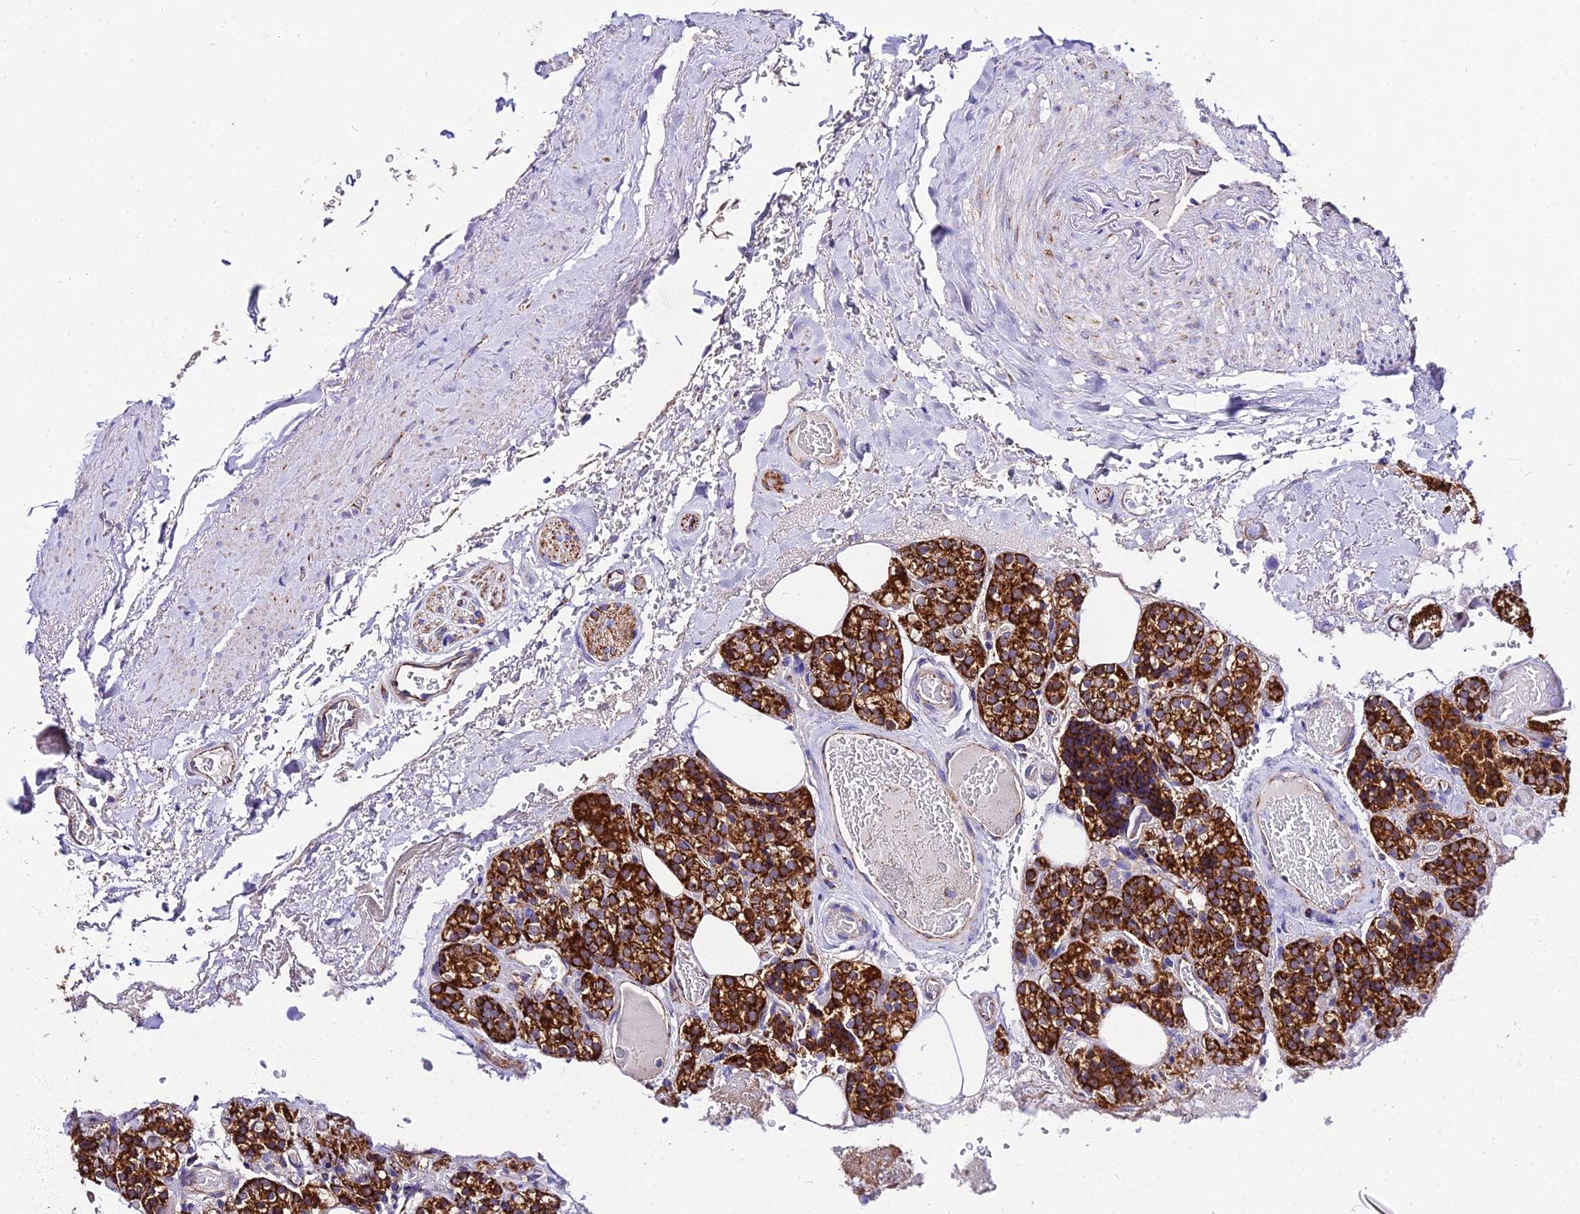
{"staining": {"intensity": "strong", "quantity": ">75%", "location": "cytoplasmic/membranous"}, "tissue": "parathyroid gland", "cell_type": "Glandular cells", "image_type": "normal", "snomed": [{"axis": "morphology", "description": "Normal tissue, NOS"}, {"axis": "topography", "description": "Parathyroid gland"}], "caption": "Protein positivity by immunohistochemistry (IHC) exhibits strong cytoplasmic/membranous positivity in about >75% of glandular cells in normal parathyroid gland.", "gene": "OCIAD1", "patient": {"sex": "male", "age": 87}}